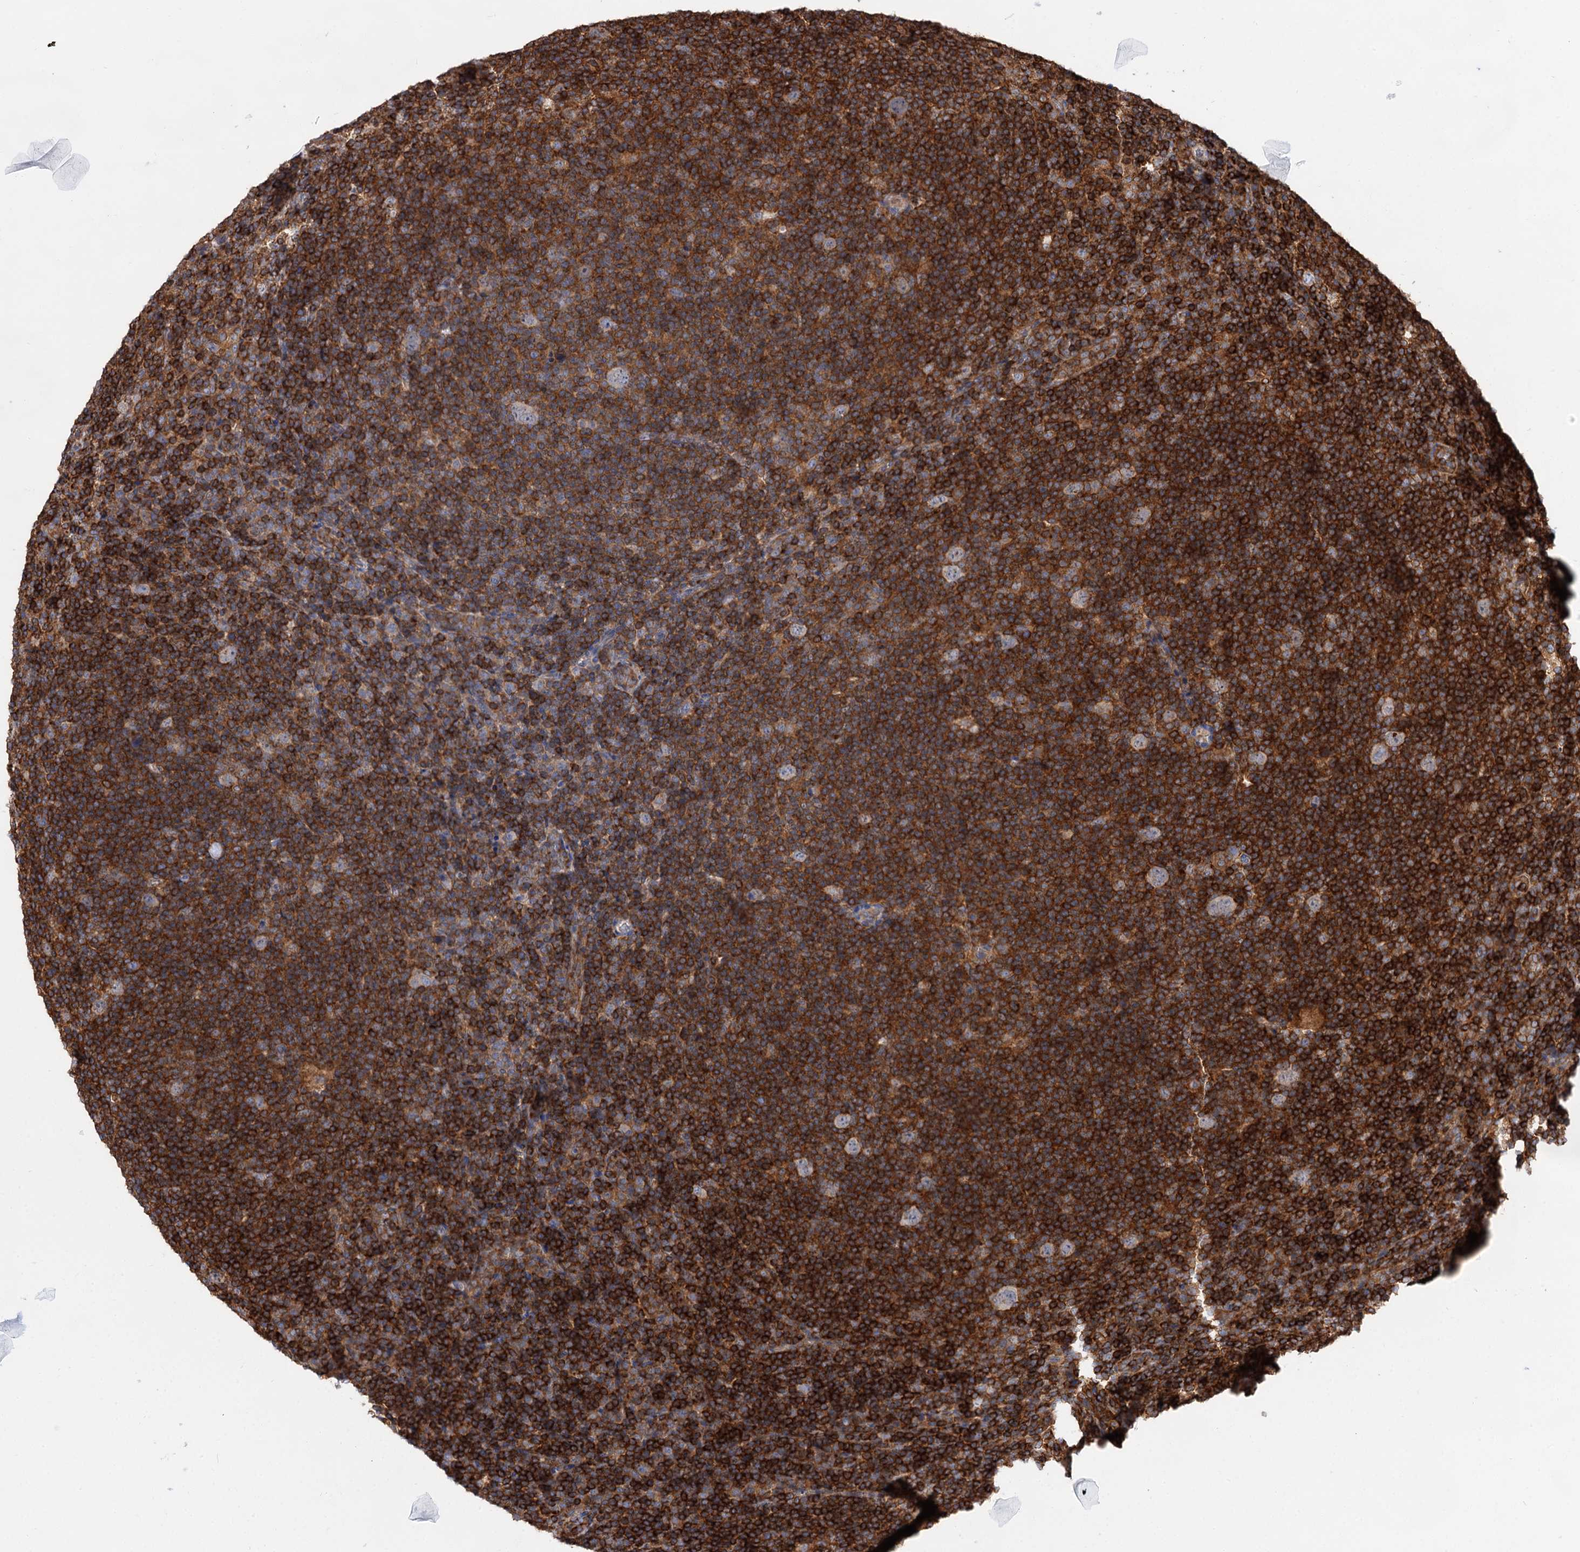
{"staining": {"intensity": "negative", "quantity": "none", "location": "none"}, "tissue": "lymphoma", "cell_type": "Tumor cells", "image_type": "cancer", "snomed": [{"axis": "morphology", "description": "Hodgkin's disease, NOS"}, {"axis": "topography", "description": "Lymph node"}], "caption": "Immunohistochemical staining of lymphoma shows no significant positivity in tumor cells. (DAB (3,3'-diaminobenzidine) immunohistochemistry (IHC), high magnification).", "gene": "PACS1", "patient": {"sex": "female", "age": 57}}